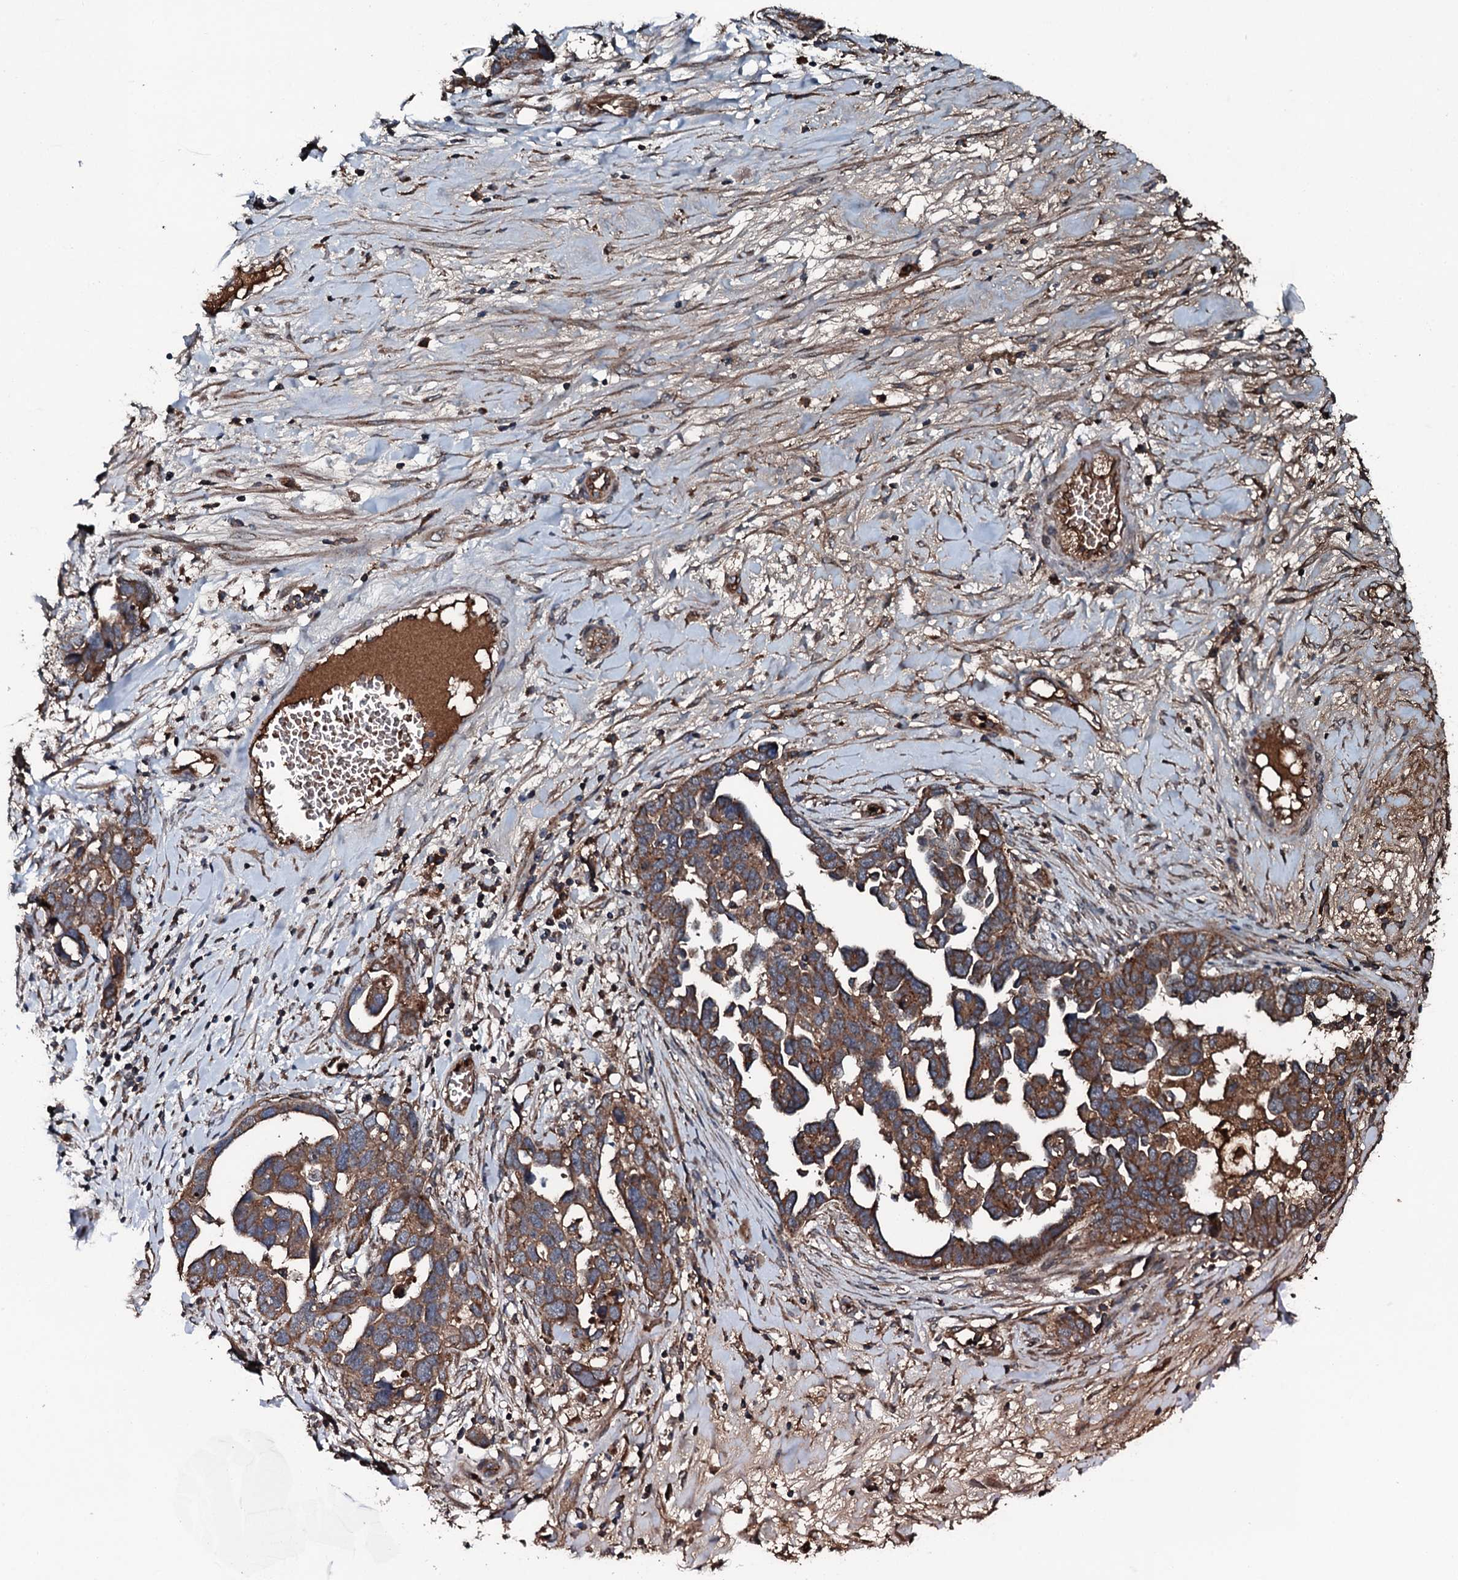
{"staining": {"intensity": "moderate", "quantity": ">75%", "location": "cytoplasmic/membranous"}, "tissue": "ovarian cancer", "cell_type": "Tumor cells", "image_type": "cancer", "snomed": [{"axis": "morphology", "description": "Cystadenocarcinoma, serous, NOS"}, {"axis": "topography", "description": "Ovary"}], "caption": "A brown stain shows moderate cytoplasmic/membranous positivity of a protein in ovarian serous cystadenocarcinoma tumor cells. The staining was performed using DAB, with brown indicating positive protein expression. Nuclei are stained blue with hematoxylin.", "gene": "TRIM7", "patient": {"sex": "female", "age": 54}}